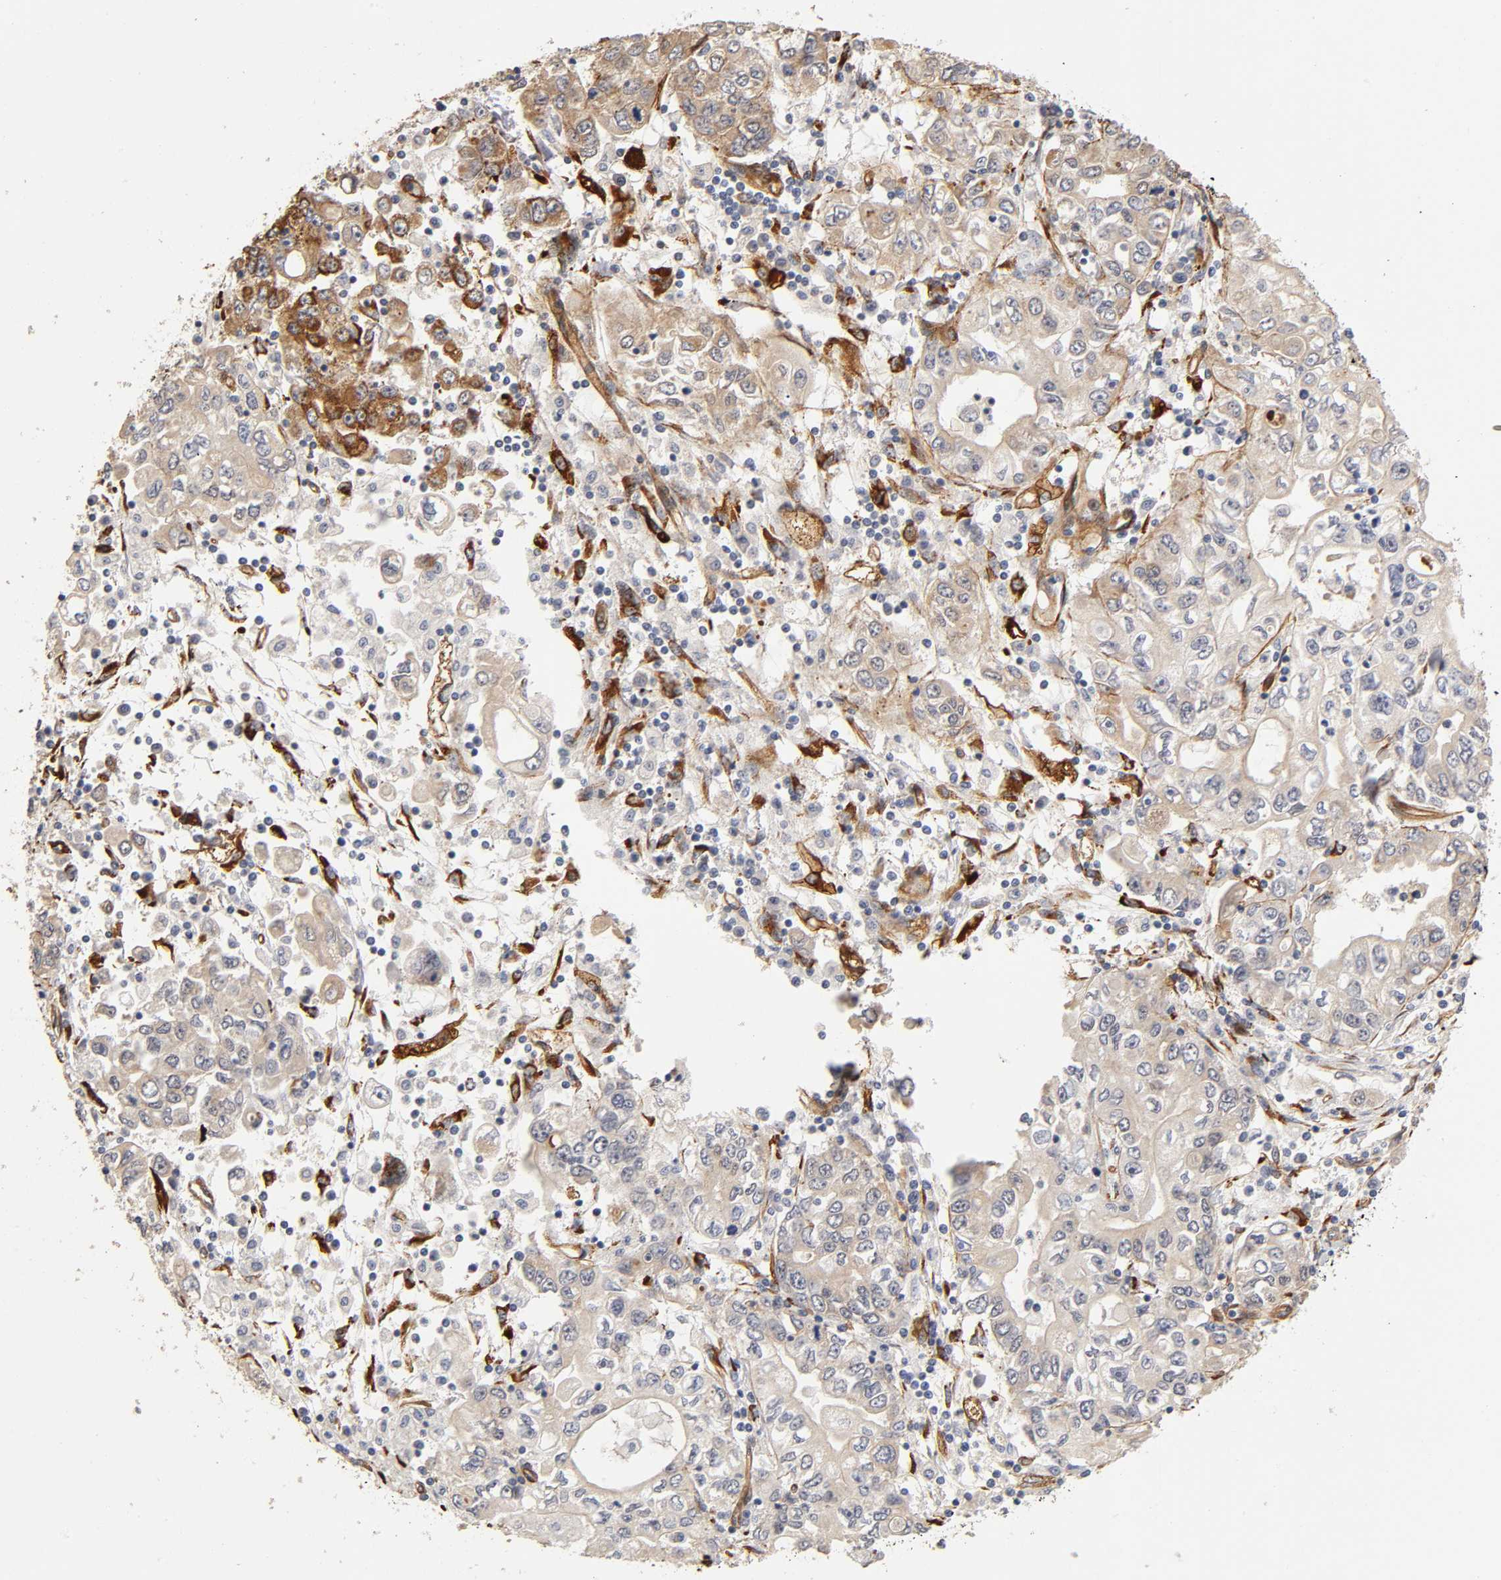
{"staining": {"intensity": "weak", "quantity": "25%-75%", "location": "cytoplasmic/membranous"}, "tissue": "stomach cancer", "cell_type": "Tumor cells", "image_type": "cancer", "snomed": [{"axis": "morphology", "description": "Adenocarcinoma, NOS"}, {"axis": "topography", "description": "Stomach, lower"}], "caption": "Weak cytoplasmic/membranous staining is identified in about 25%-75% of tumor cells in stomach adenocarcinoma. The staining is performed using DAB (3,3'-diaminobenzidine) brown chromogen to label protein expression. The nuclei are counter-stained blue using hematoxylin.", "gene": "LAMB1", "patient": {"sex": "female", "age": 72}}